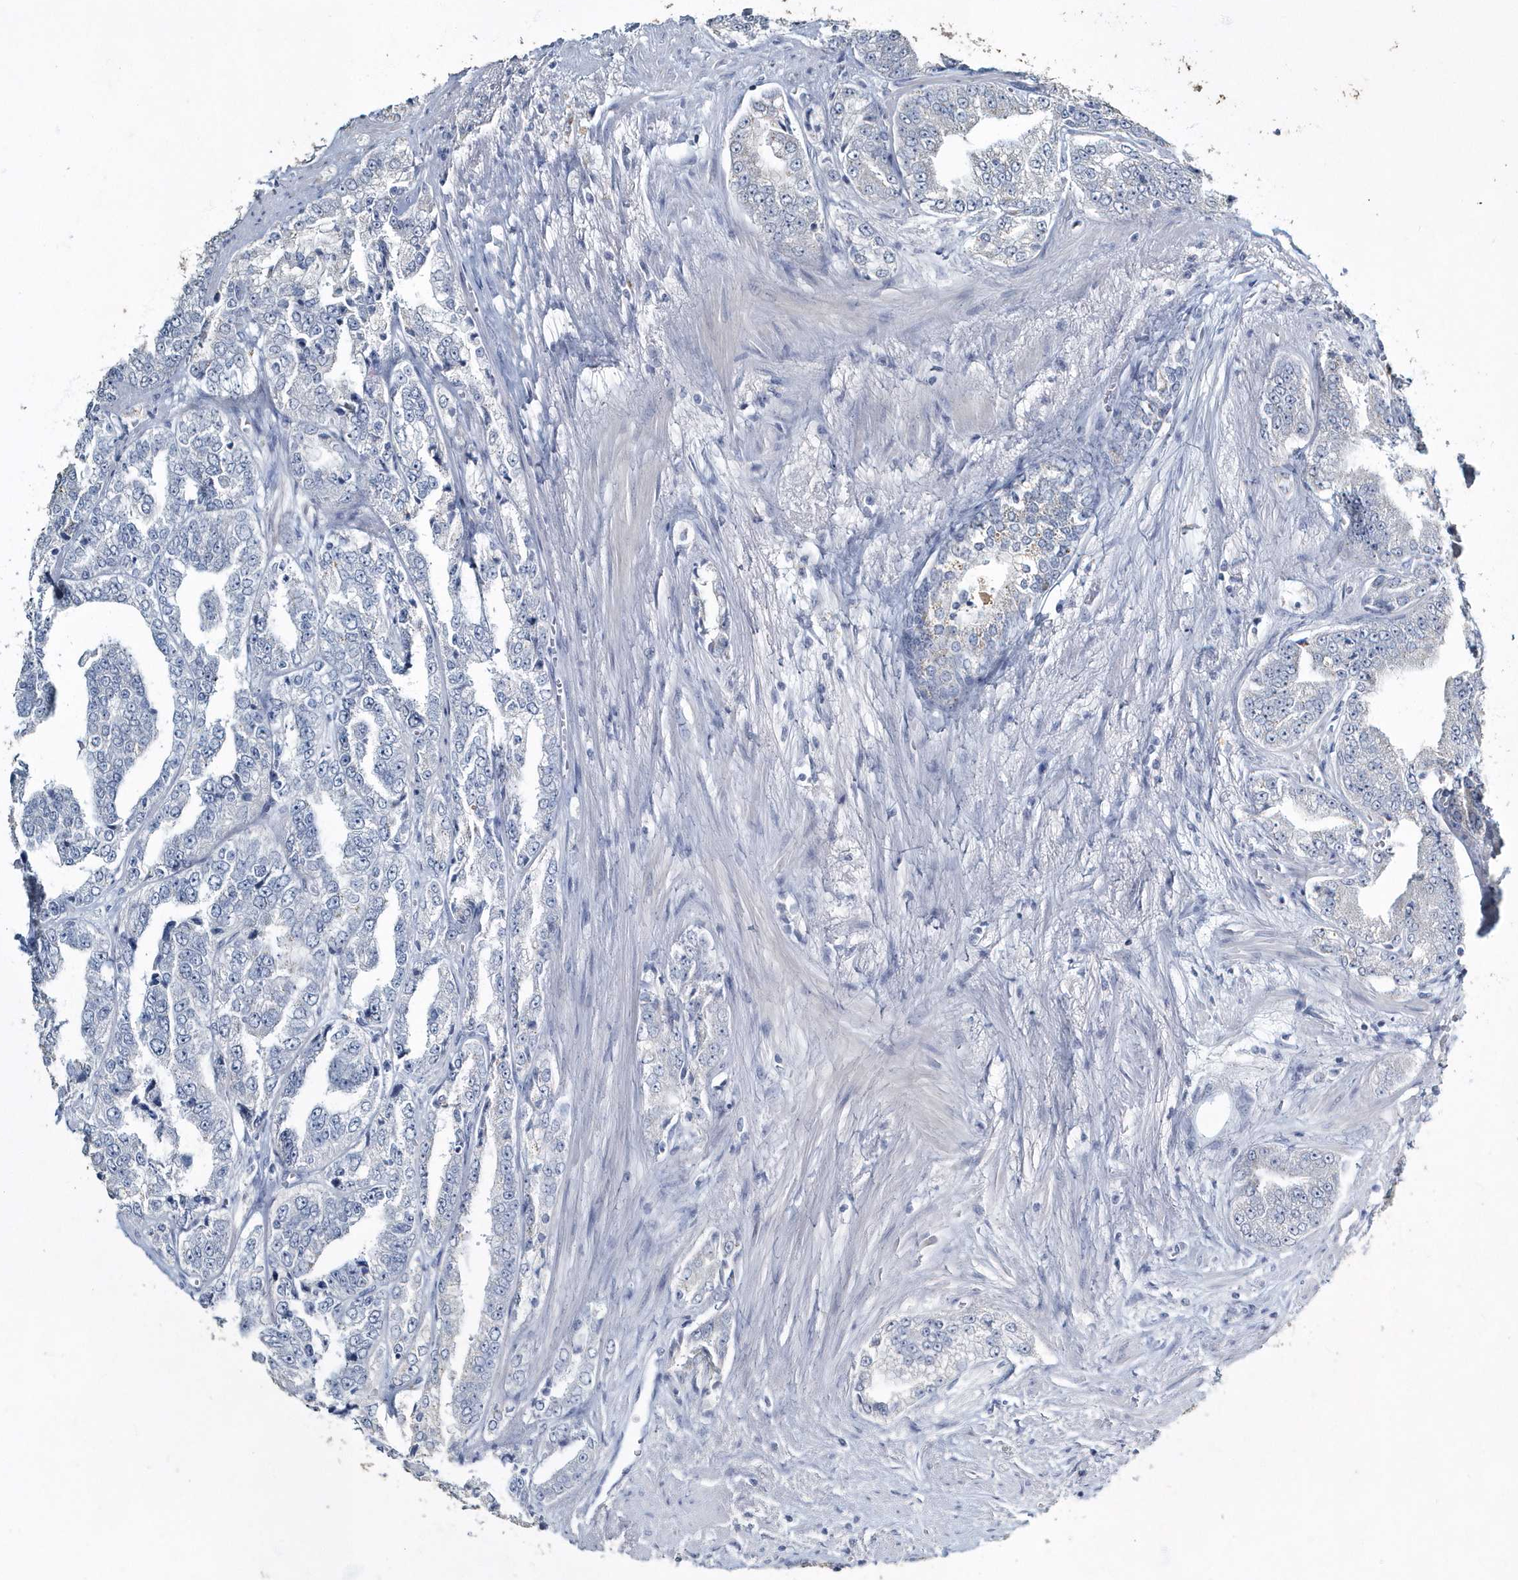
{"staining": {"intensity": "negative", "quantity": "none", "location": "none"}, "tissue": "prostate cancer", "cell_type": "Tumor cells", "image_type": "cancer", "snomed": [{"axis": "morphology", "description": "Adenocarcinoma, High grade"}, {"axis": "topography", "description": "Prostate"}], "caption": "A histopathology image of prostate cancer stained for a protein displays no brown staining in tumor cells.", "gene": "MYOT", "patient": {"sex": "male", "age": 71}}